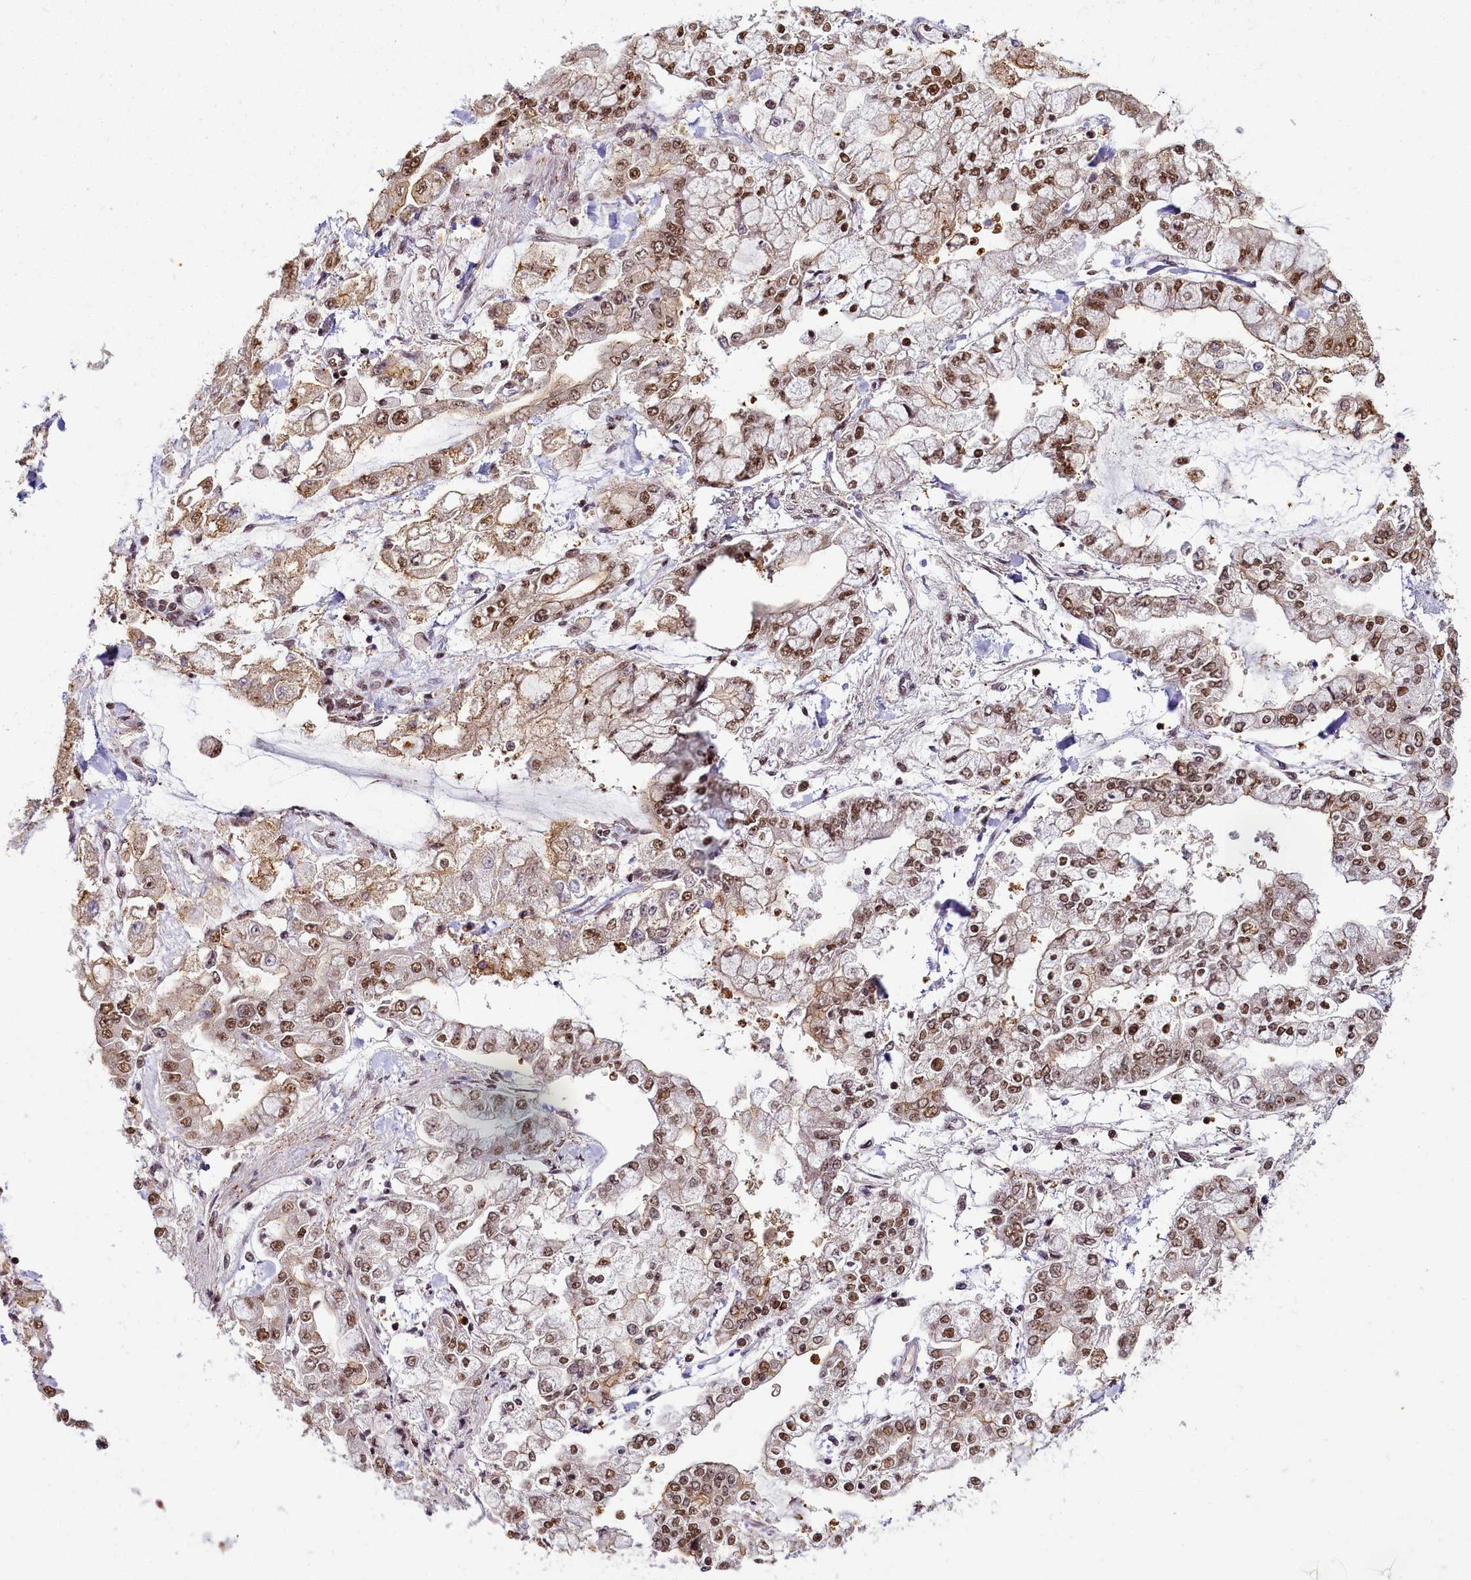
{"staining": {"intensity": "moderate", "quantity": ">75%", "location": "cytoplasmic/membranous,nuclear"}, "tissue": "stomach cancer", "cell_type": "Tumor cells", "image_type": "cancer", "snomed": [{"axis": "morphology", "description": "Normal tissue, NOS"}, {"axis": "morphology", "description": "Adenocarcinoma, NOS"}, {"axis": "topography", "description": "Stomach, upper"}, {"axis": "topography", "description": "Stomach"}], "caption": "Moderate cytoplasmic/membranous and nuclear protein staining is present in approximately >75% of tumor cells in adenocarcinoma (stomach). The staining was performed using DAB, with brown indicating positive protein expression. Nuclei are stained blue with hematoxylin.", "gene": "PPP4C", "patient": {"sex": "male", "age": 76}}